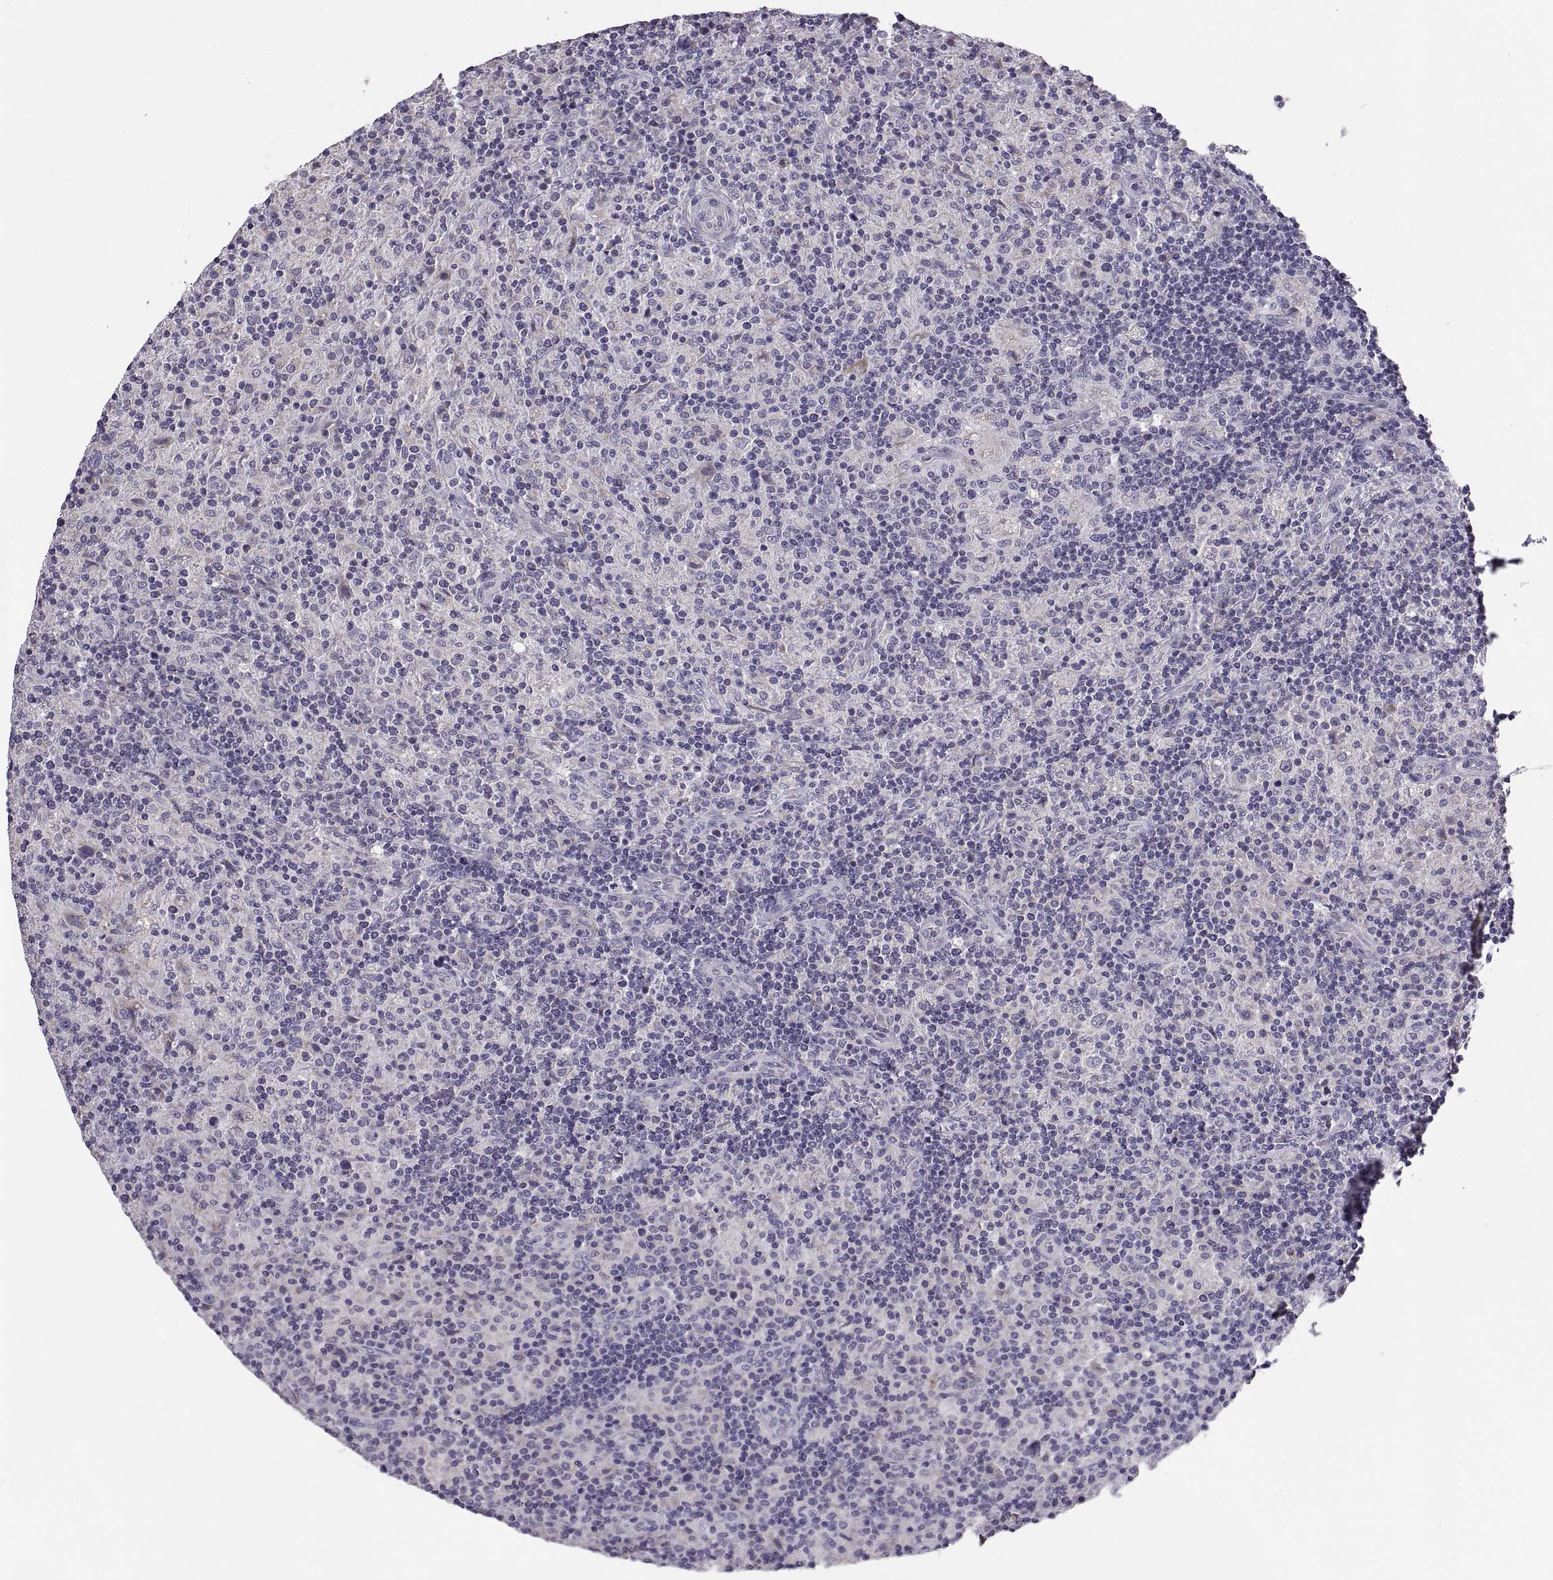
{"staining": {"intensity": "negative", "quantity": "none", "location": "none"}, "tissue": "lymphoma", "cell_type": "Tumor cells", "image_type": "cancer", "snomed": [{"axis": "morphology", "description": "Hodgkin's disease, NOS"}, {"axis": "topography", "description": "Lymph node"}], "caption": "A high-resolution photomicrograph shows IHC staining of lymphoma, which demonstrates no significant expression in tumor cells. (Immunohistochemistry (ihc), brightfield microscopy, high magnification).", "gene": "TNNC1", "patient": {"sex": "male", "age": 70}}